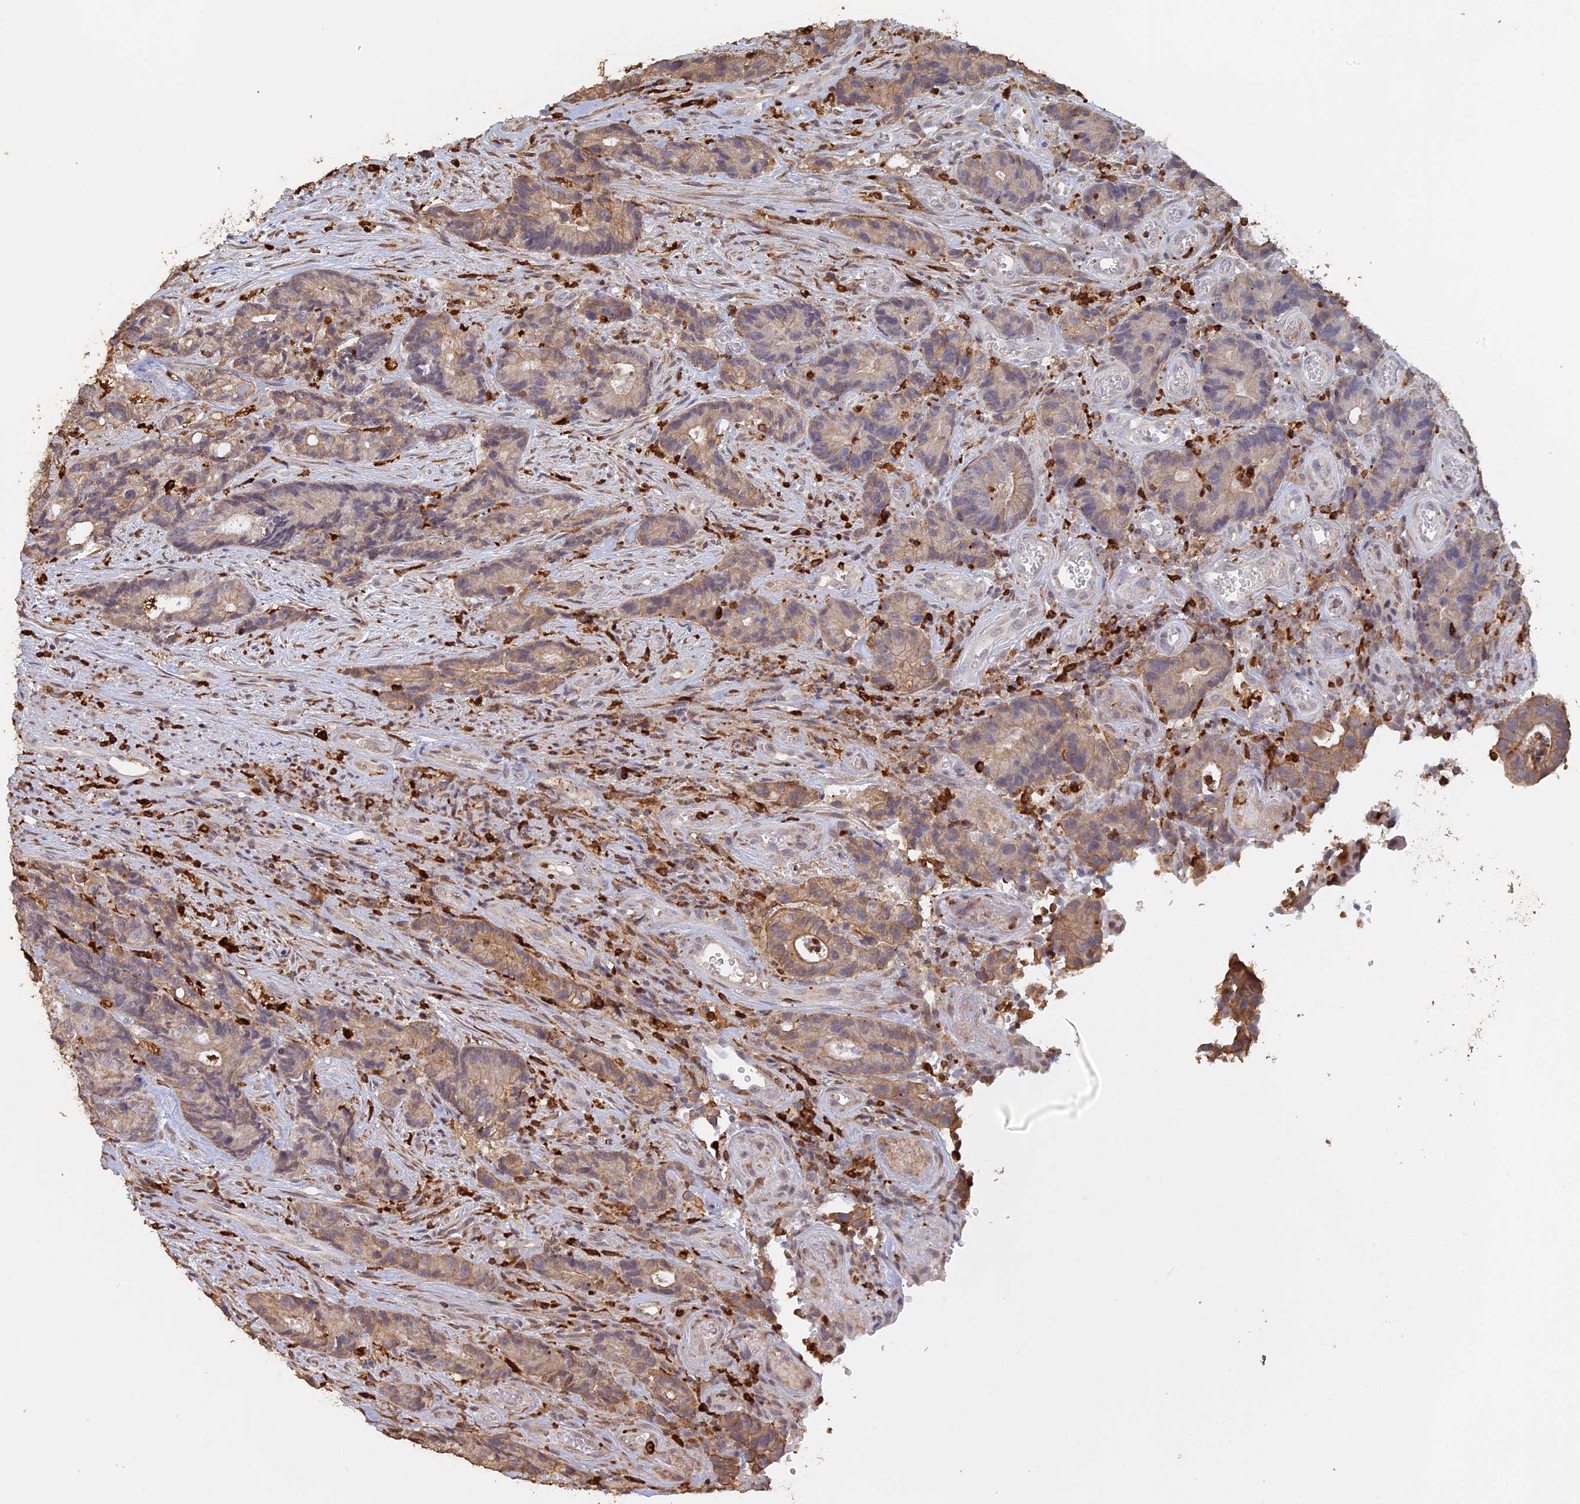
{"staining": {"intensity": "moderate", "quantity": ">75%", "location": "cytoplasmic/membranous"}, "tissue": "colorectal cancer", "cell_type": "Tumor cells", "image_type": "cancer", "snomed": [{"axis": "morphology", "description": "Adenocarcinoma, NOS"}, {"axis": "topography", "description": "Colon"}], "caption": "Moderate cytoplasmic/membranous staining for a protein is identified in approximately >75% of tumor cells of adenocarcinoma (colorectal) using immunohistochemistry.", "gene": "APOBR", "patient": {"sex": "female", "age": 57}}